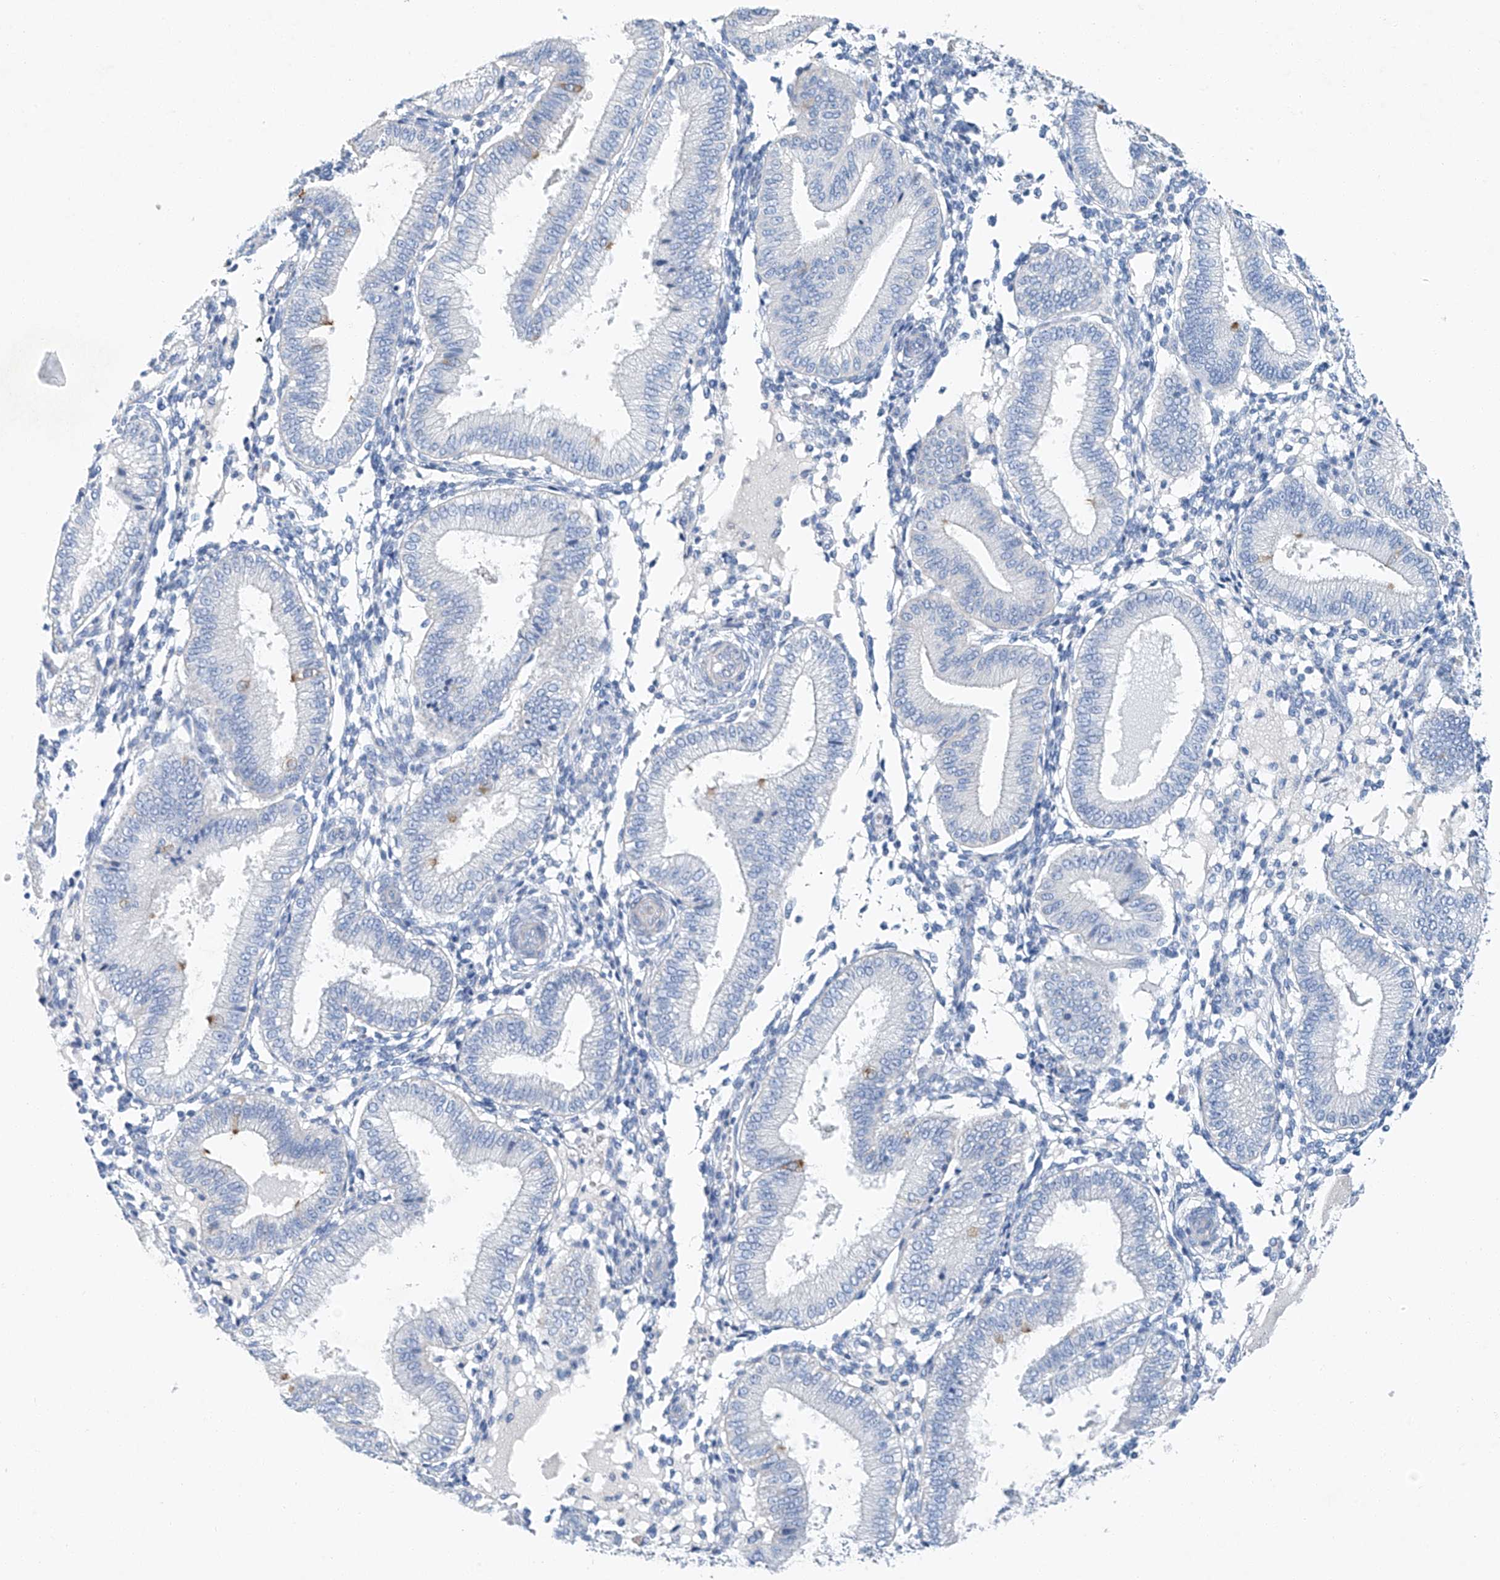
{"staining": {"intensity": "negative", "quantity": "none", "location": "none"}, "tissue": "endometrium", "cell_type": "Cells in endometrial stroma", "image_type": "normal", "snomed": [{"axis": "morphology", "description": "Normal tissue, NOS"}, {"axis": "topography", "description": "Endometrium"}], "caption": "Immunohistochemistry photomicrograph of normal endometrium: human endometrium stained with DAB (3,3'-diaminobenzidine) reveals no significant protein positivity in cells in endometrial stroma. (Immunohistochemistry, brightfield microscopy, high magnification).", "gene": "C1orf87", "patient": {"sex": "female", "age": 39}}